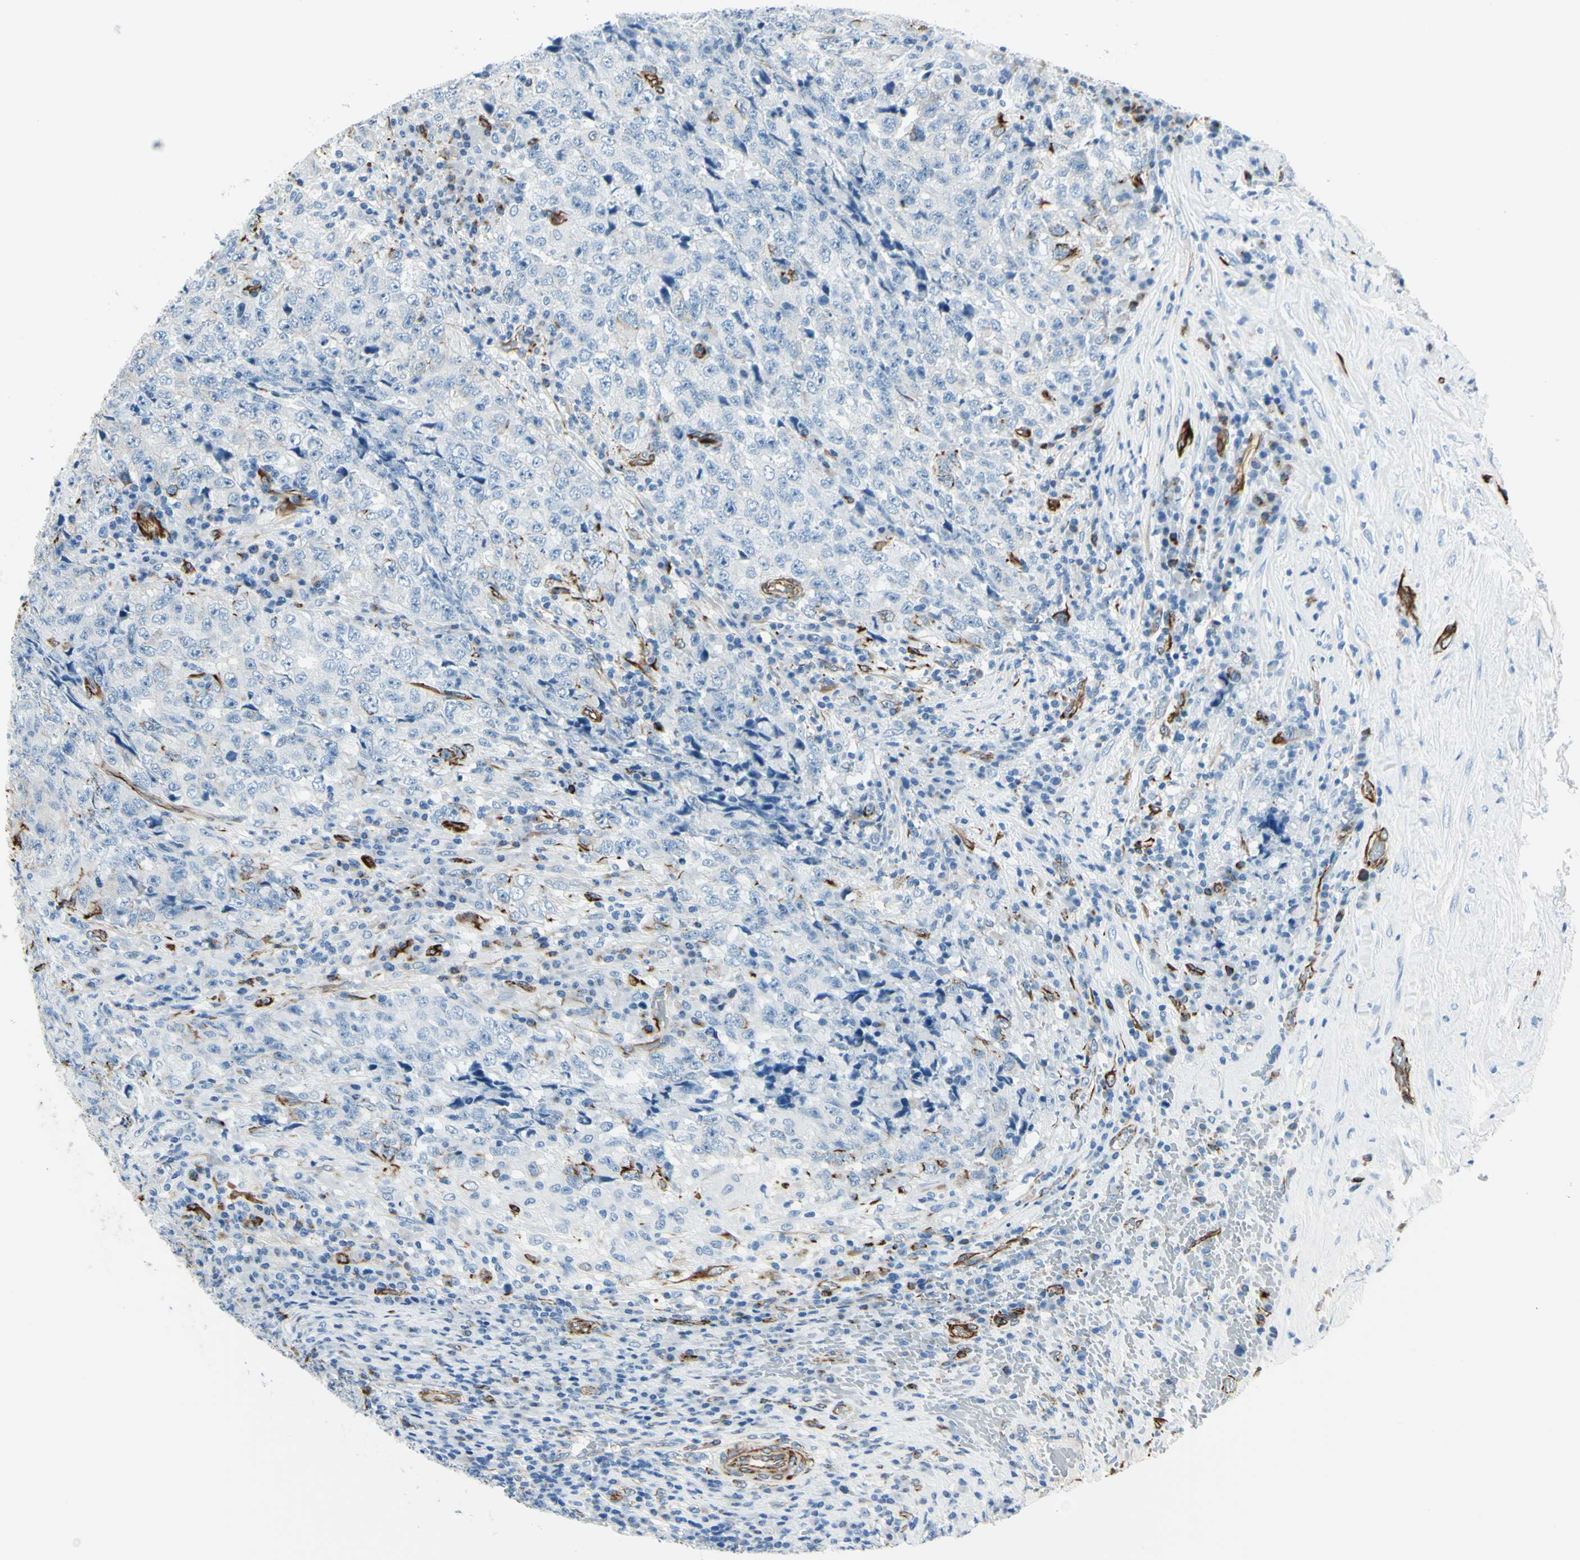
{"staining": {"intensity": "negative", "quantity": "none", "location": "none"}, "tissue": "testis cancer", "cell_type": "Tumor cells", "image_type": "cancer", "snomed": [{"axis": "morphology", "description": "Necrosis, NOS"}, {"axis": "morphology", "description": "Carcinoma, Embryonal, NOS"}, {"axis": "topography", "description": "Testis"}], "caption": "Immunohistochemistry of human testis embryonal carcinoma exhibits no staining in tumor cells.", "gene": "PTH2R", "patient": {"sex": "male", "age": 19}}